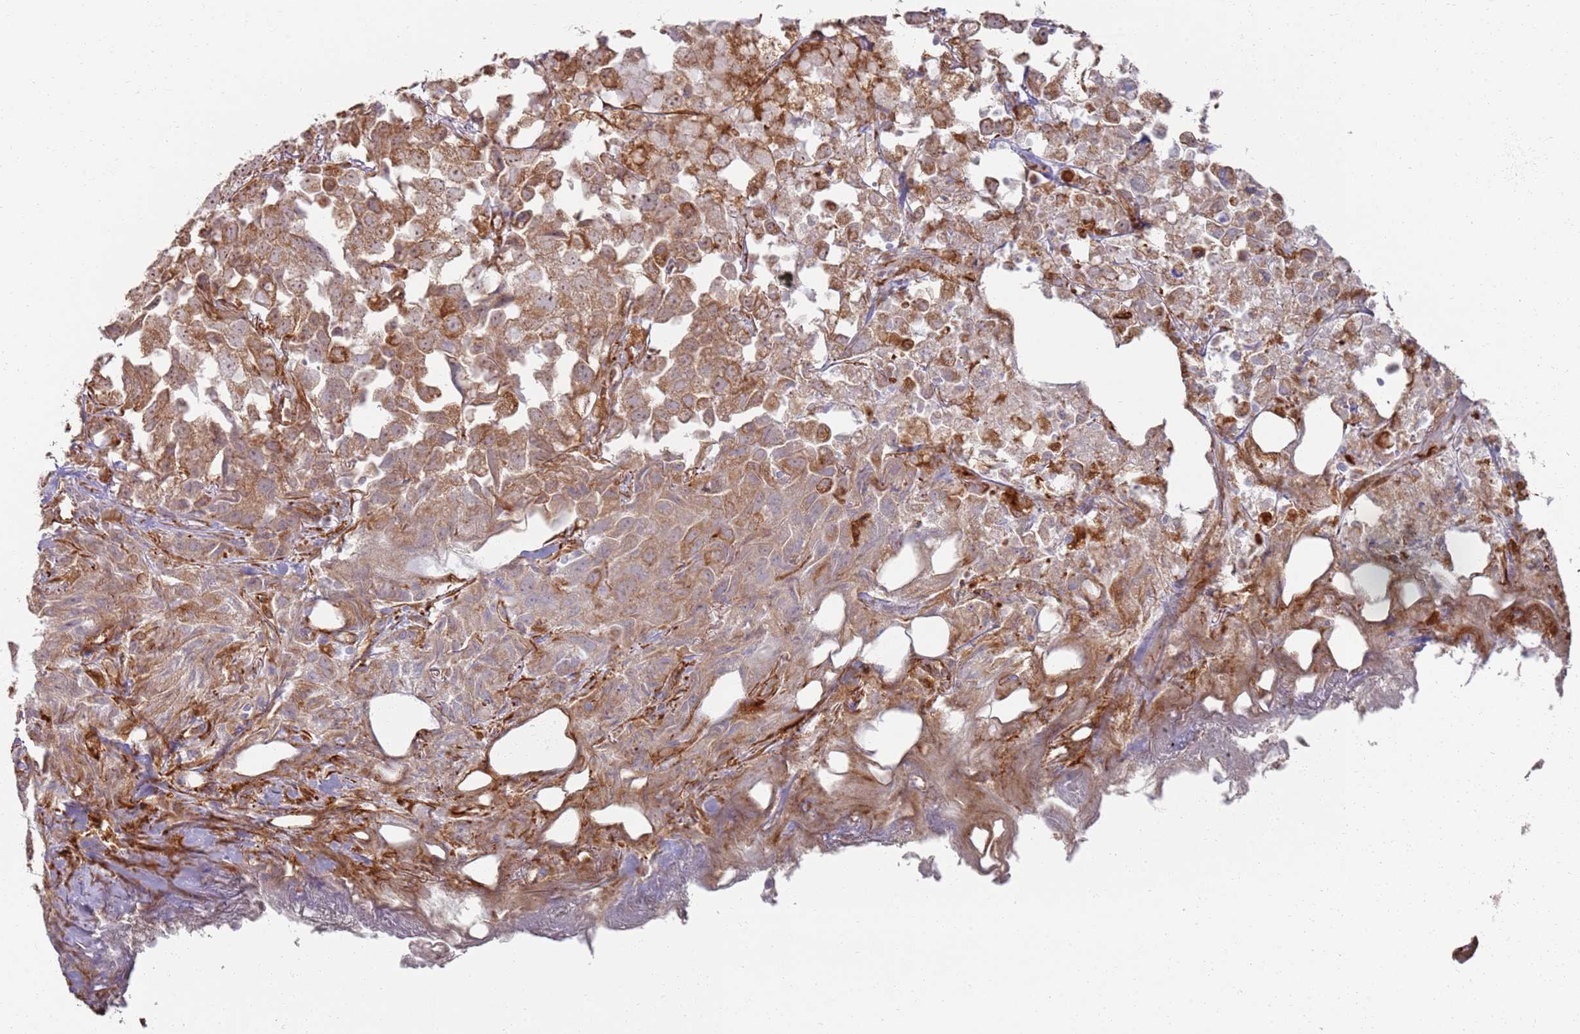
{"staining": {"intensity": "moderate", "quantity": ">75%", "location": "cytoplasmic/membranous"}, "tissue": "urothelial cancer", "cell_type": "Tumor cells", "image_type": "cancer", "snomed": [{"axis": "morphology", "description": "Urothelial carcinoma, High grade"}, {"axis": "topography", "description": "Urinary bladder"}], "caption": "High-magnification brightfield microscopy of urothelial carcinoma (high-grade) stained with DAB (brown) and counterstained with hematoxylin (blue). tumor cells exhibit moderate cytoplasmic/membranous staining is identified in about>75% of cells. The staining was performed using DAB to visualize the protein expression in brown, while the nuclei were stained in blue with hematoxylin (Magnification: 20x).", "gene": "PHF21A", "patient": {"sex": "female", "age": 75}}